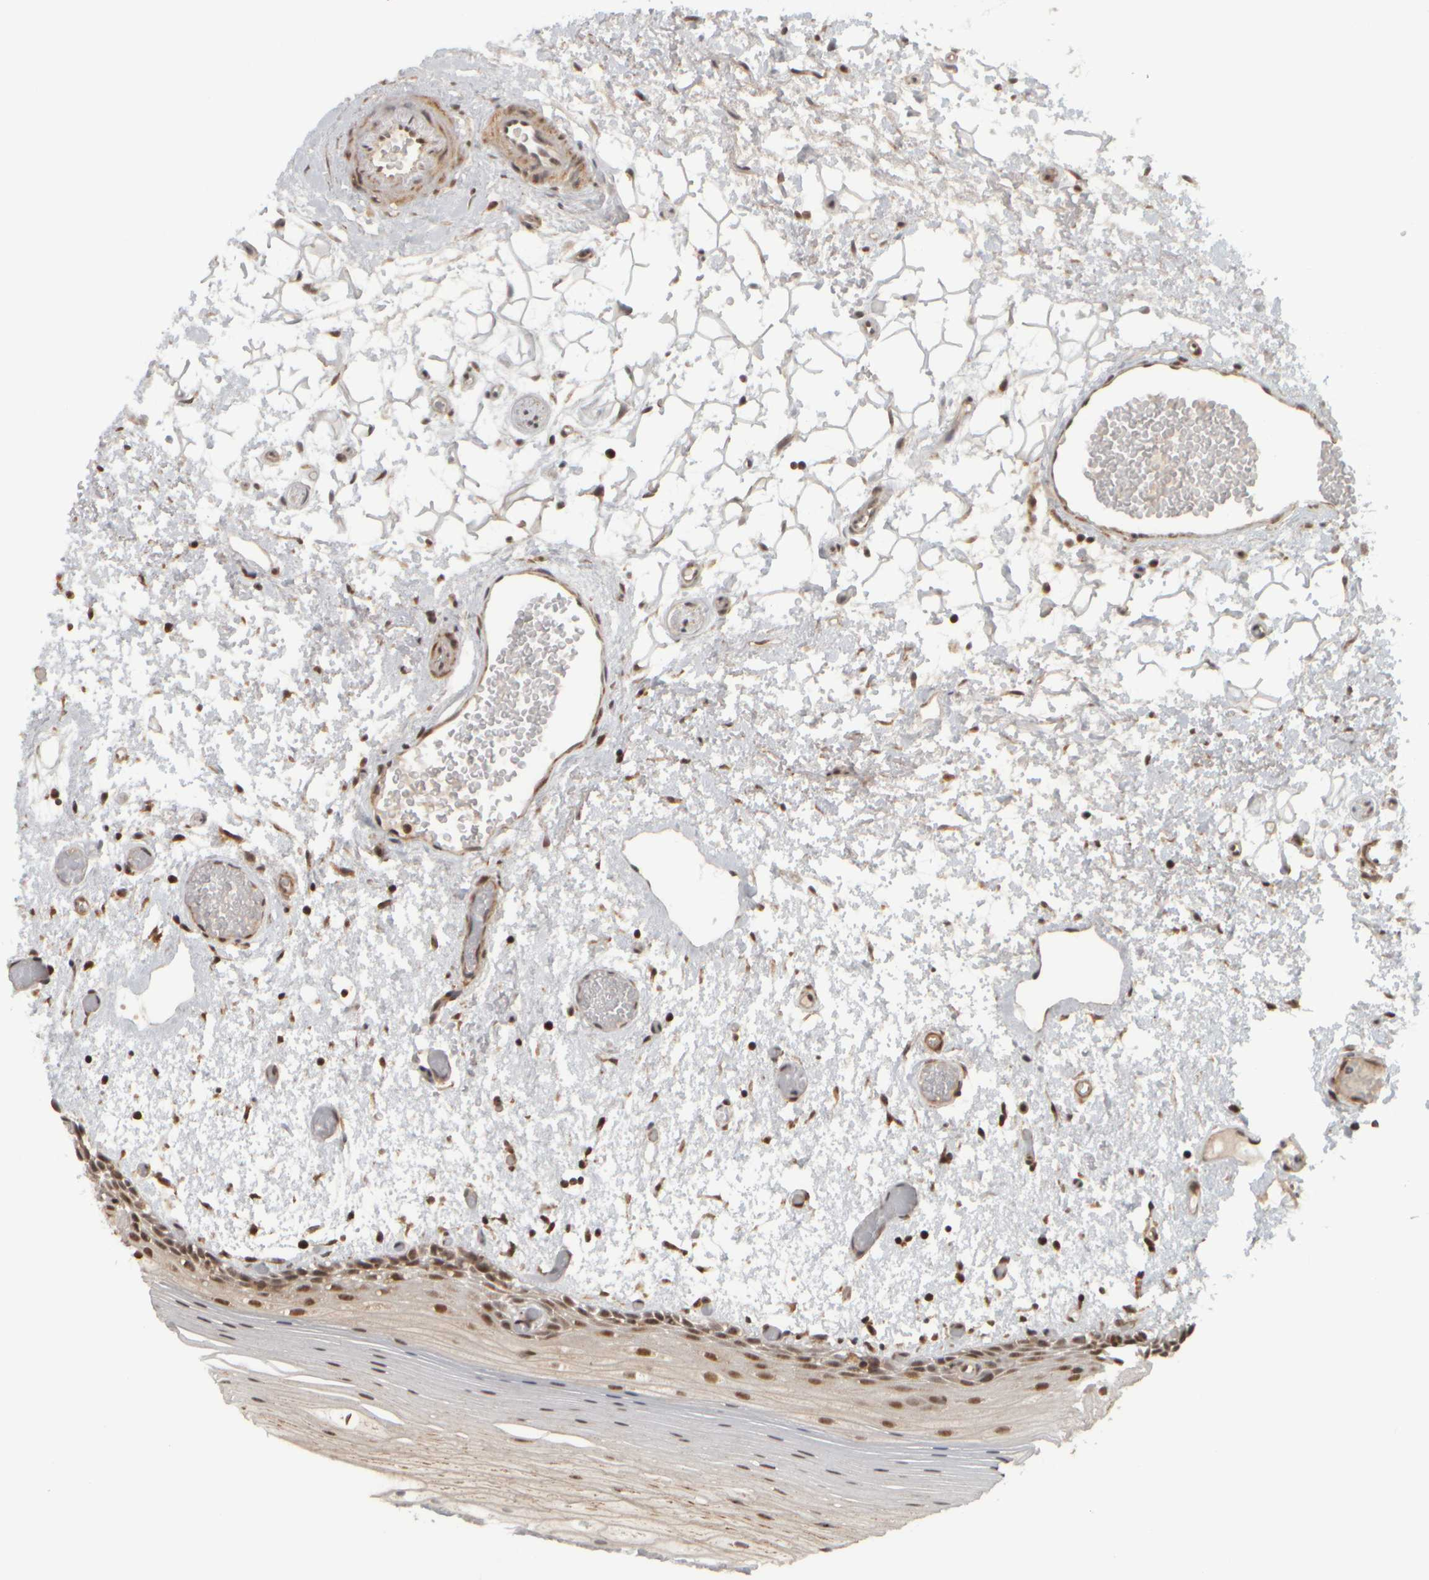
{"staining": {"intensity": "moderate", "quantity": ">75%", "location": "nuclear"}, "tissue": "oral mucosa", "cell_type": "Squamous epithelial cells", "image_type": "normal", "snomed": [{"axis": "morphology", "description": "Normal tissue, NOS"}, {"axis": "topography", "description": "Oral tissue"}], "caption": "IHC (DAB (3,3'-diaminobenzidine)) staining of benign oral mucosa displays moderate nuclear protein expression in about >75% of squamous epithelial cells.", "gene": "SYNRG", "patient": {"sex": "male", "age": 52}}